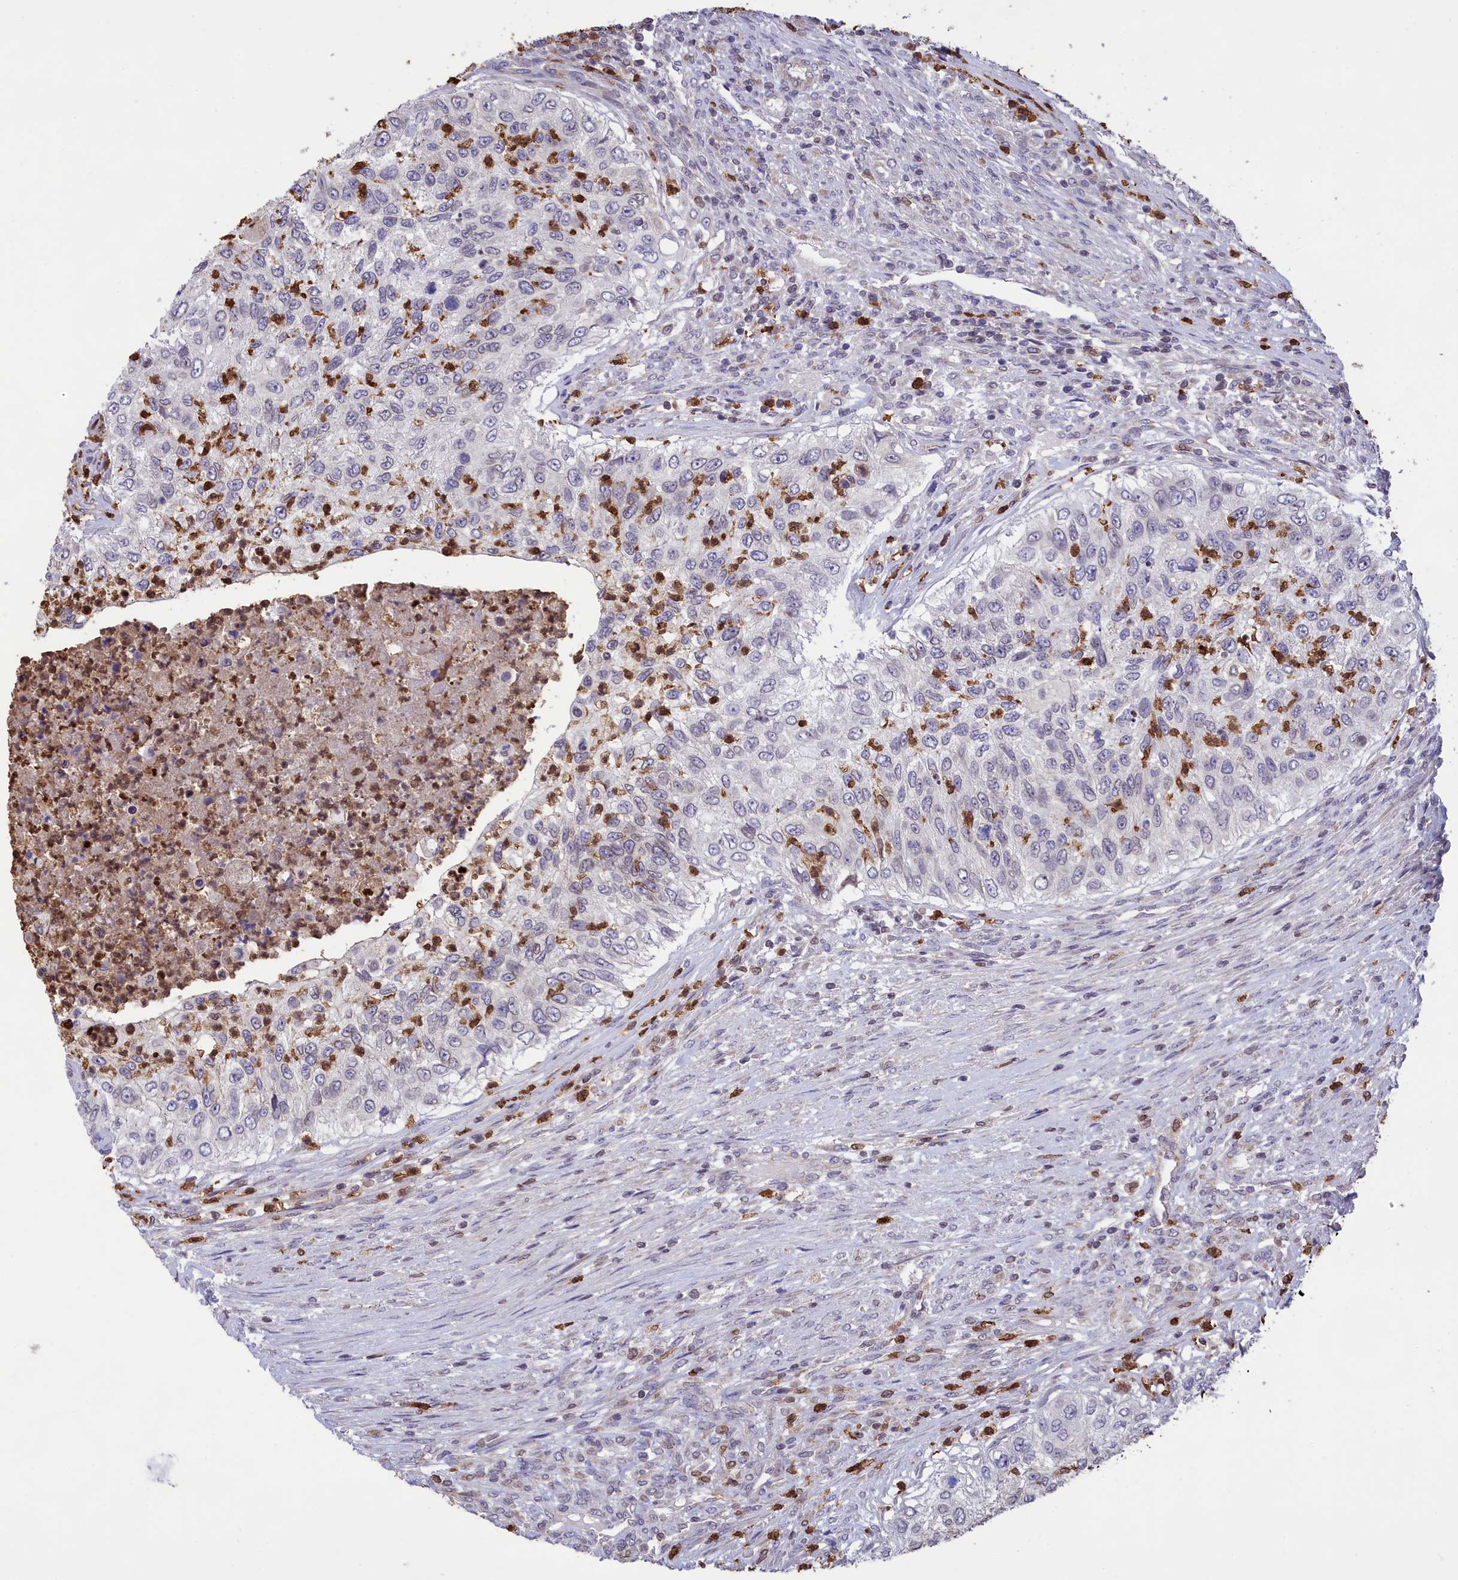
{"staining": {"intensity": "negative", "quantity": "none", "location": "none"}, "tissue": "urothelial cancer", "cell_type": "Tumor cells", "image_type": "cancer", "snomed": [{"axis": "morphology", "description": "Urothelial carcinoma, High grade"}, {"axis": "topography", "description": "Urinary bladder"}], "caption": "Immunohistochemistry of human high-grade urothelial carcinoma reveals no expression in tumor cells.", "gene": "PKHD1L1", "patient": {"sex": "female", "age": 60}}